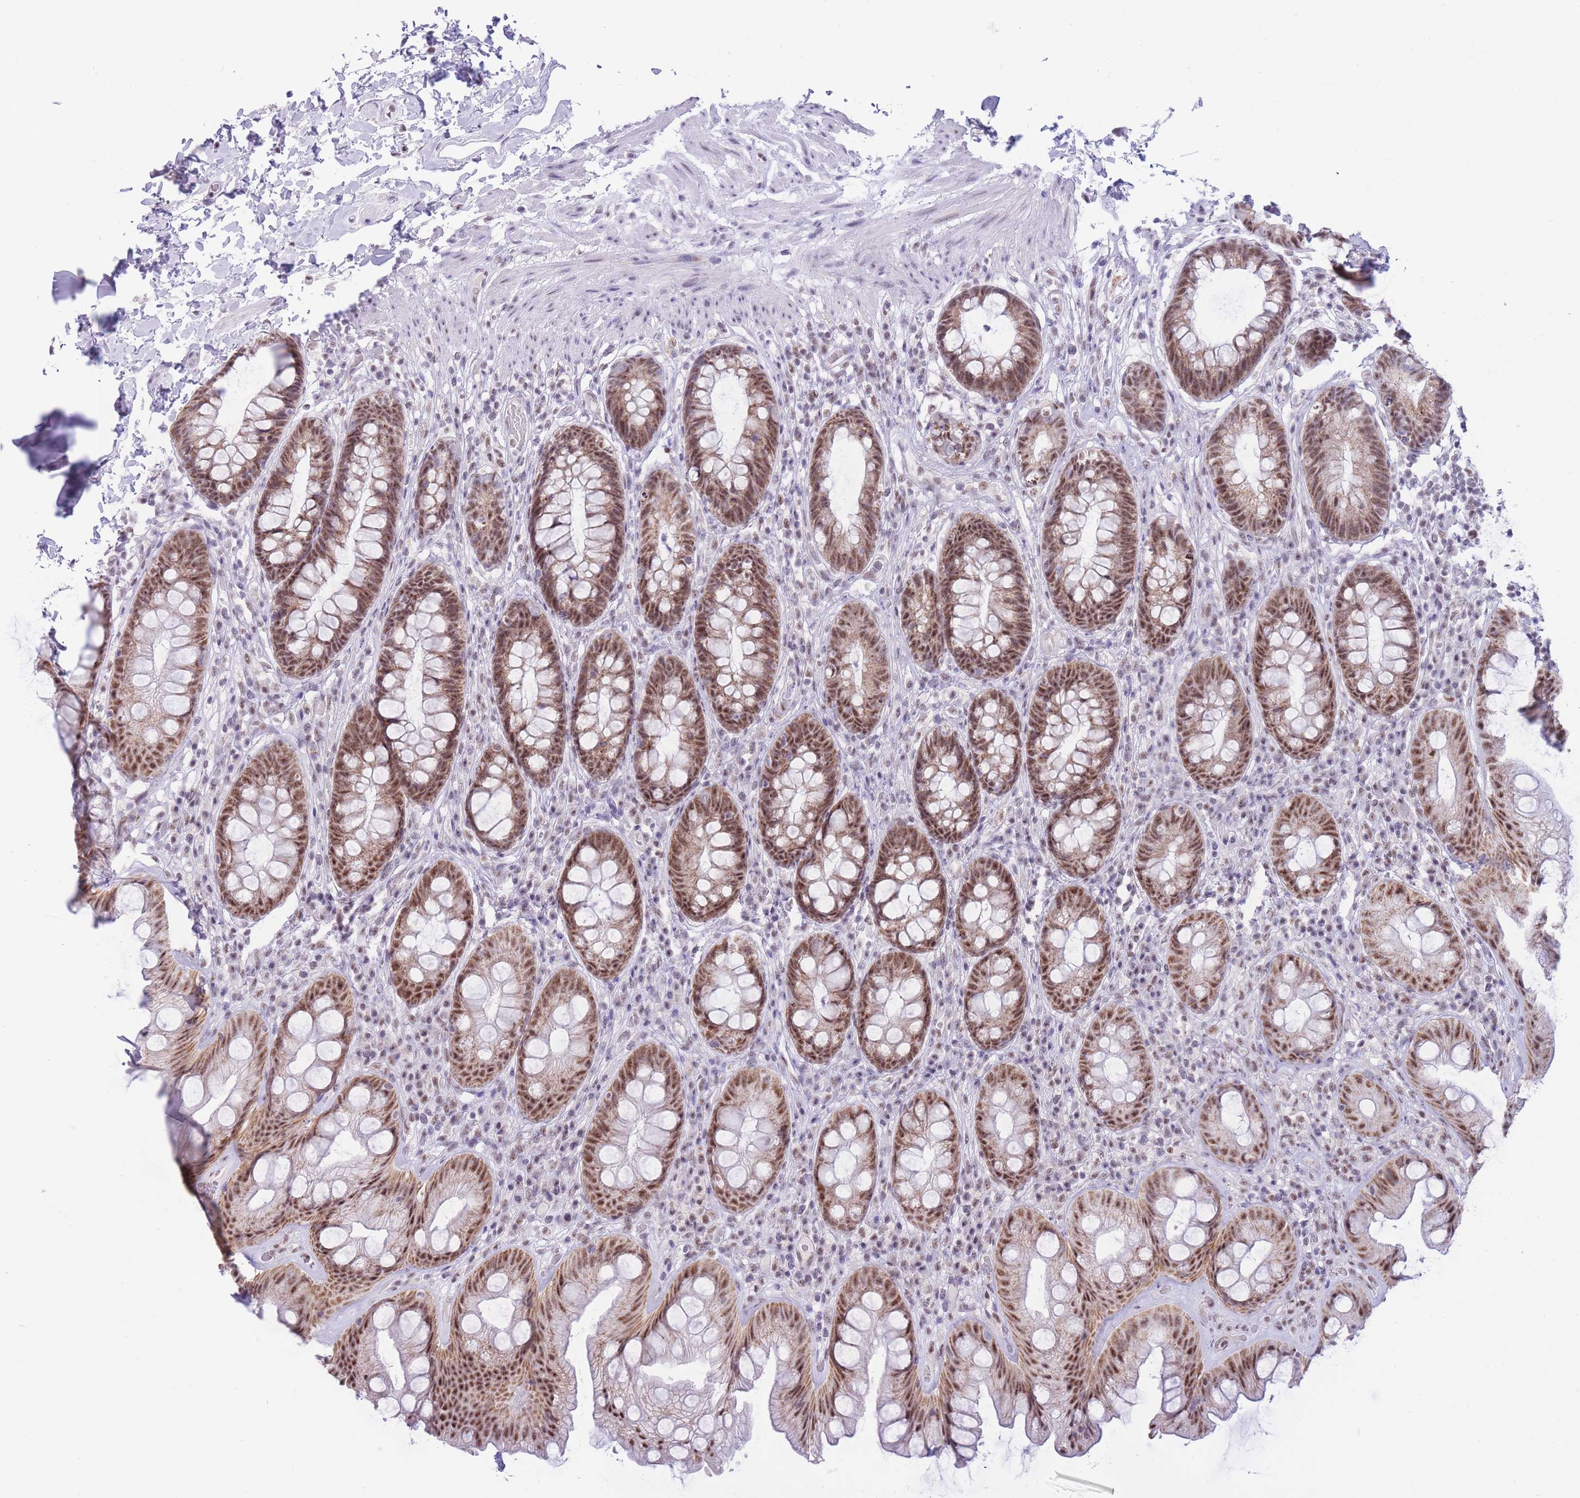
{"staining": {"intensity": "moderate", "quantity": ">75%", "location": "cytoplasmic/membranous,nuclear"}, "tissue": "rectum", "cell_type": "Glandular cells", "image_type": "normal", "snomed": [{"axis": "morphology", "description": "Normal tissue, NOS"}, {"axis": "topography", "description": "Rectum"}], "caption": "Immunohistochemical staining of benign rectum reveals moderate cytoplasmic/membranous,nuclear protein staining in about >75% of glandular cells.", "gene": "CYP2B6", "patient": {"sex": "male", "age": 74}}